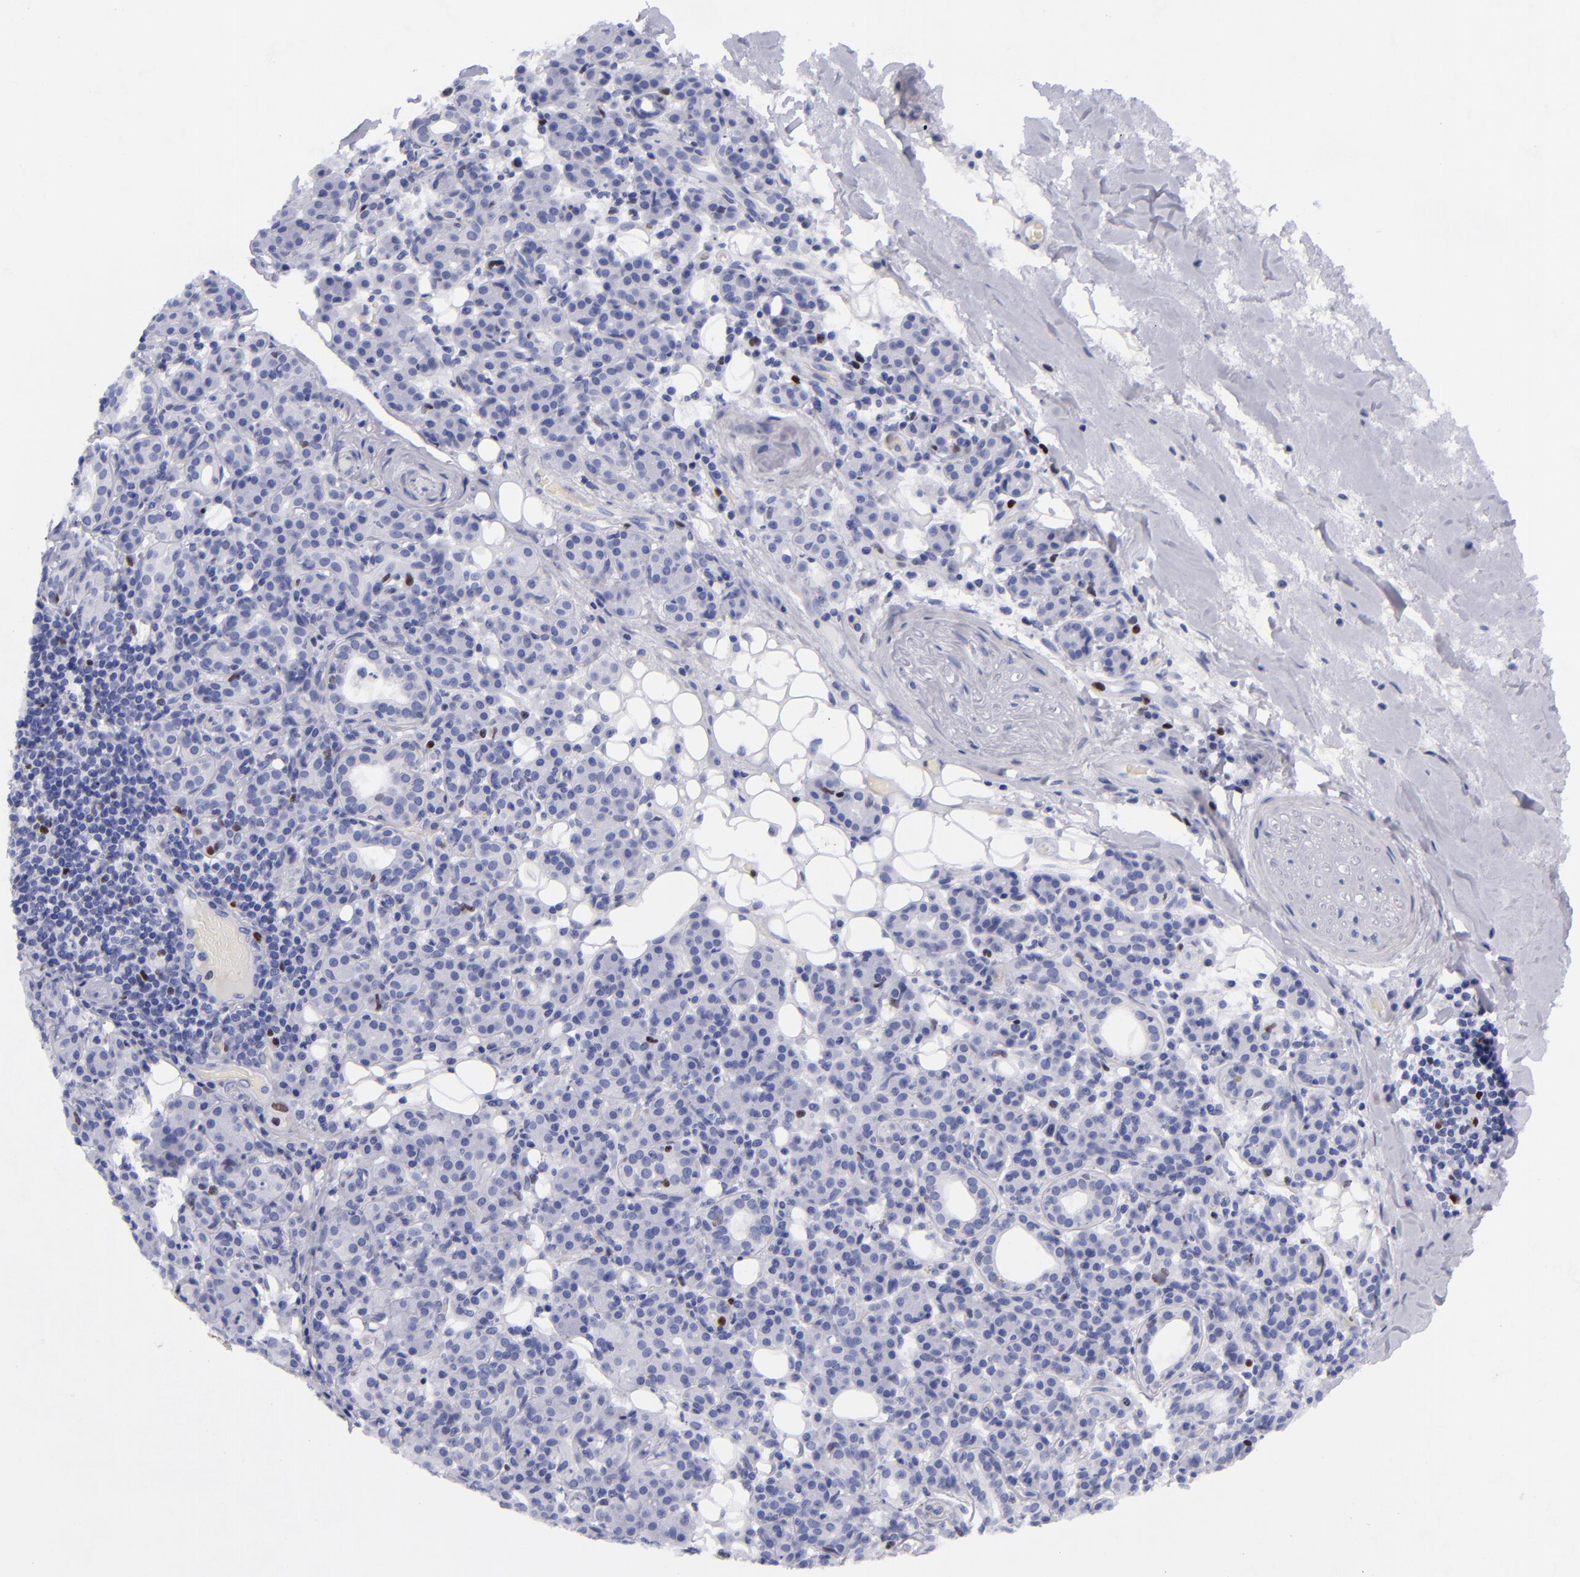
{"staining": {"intensity": "strong", "quantity": "<25%", "location": "nuclear"}, "tissue": "skin cancer", "cell_type": "Tumor cells", "image_type": "cancer", "snomed": [{"axis": "morphology", "description": "Squamous cell carcinoma, NOS"}, {"axis": "topography", "description": "Skin"}], "caption": "Strong nuclear protein positivity is appreciated in about <25% of tumor cells in skin cancer.", "gene": "MCM7", "patient": {"sex": "male", "age": 84}}